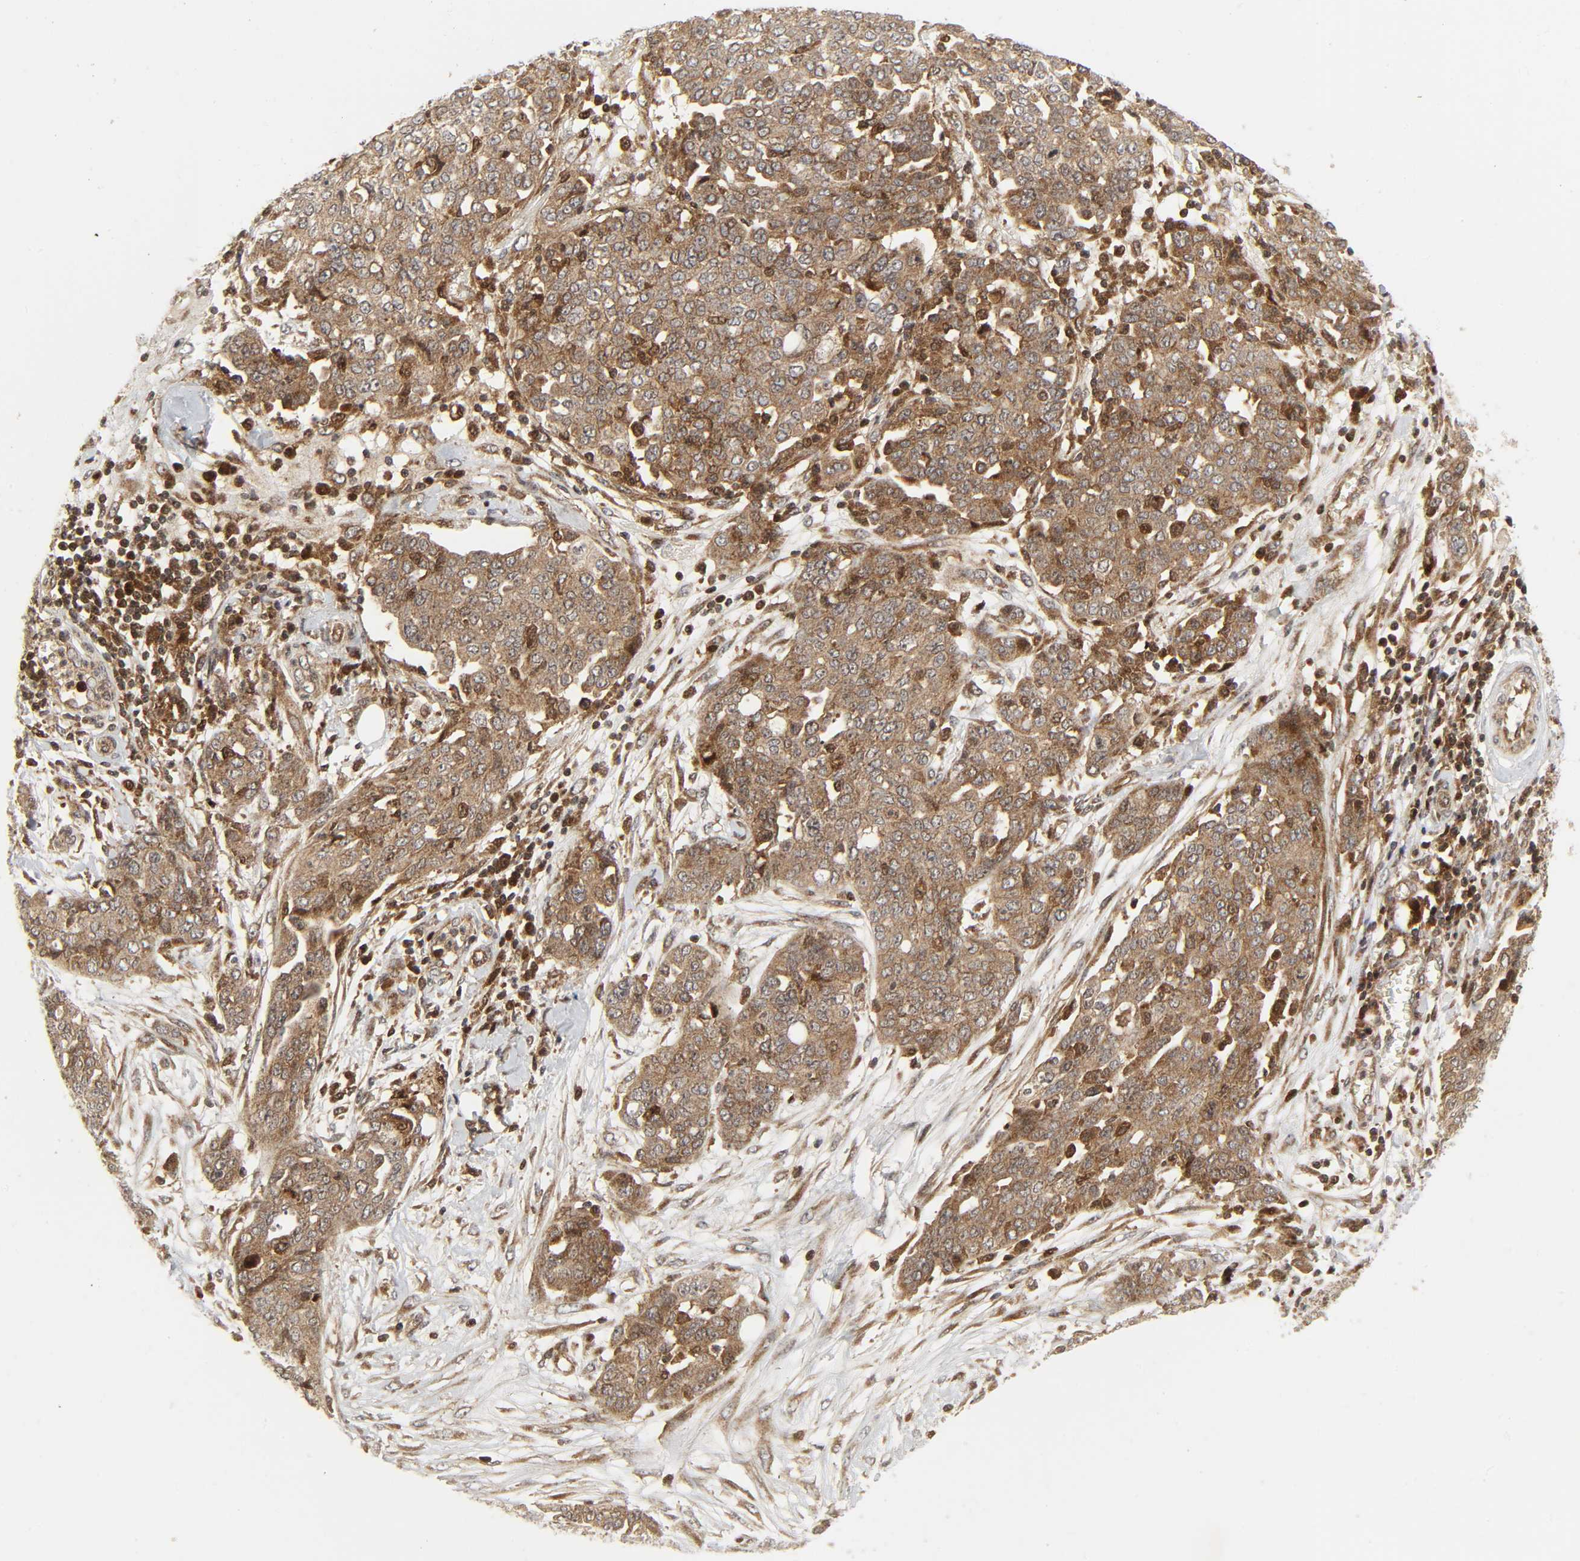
{"staining": {"intensity": "moderate", "quantity": ">75%", "location": "cytoplasmic/membranous"}, "tissue": "ovarian cancer", "cell_type": "Tumor cells", "image_type": "cancer", "snomed": [{"axis": "morphology", "description": "Cystadenocarcinoma, serous, NOS"}, {"axis": "topography", "description": "Soft tissue"}, {"axis": "topography", "description": "Ovary"}], "caption": "Ovarian cancer stained with DAB (3,3'-diaminobenzidine) immunohistochemistry (IHC) exhibits medium levels of moderate cytoplasmic/membranous expression in about >75% of tumor cells.", "gene": "CHUK", "patient": {"sex": "female", "age": 57}}